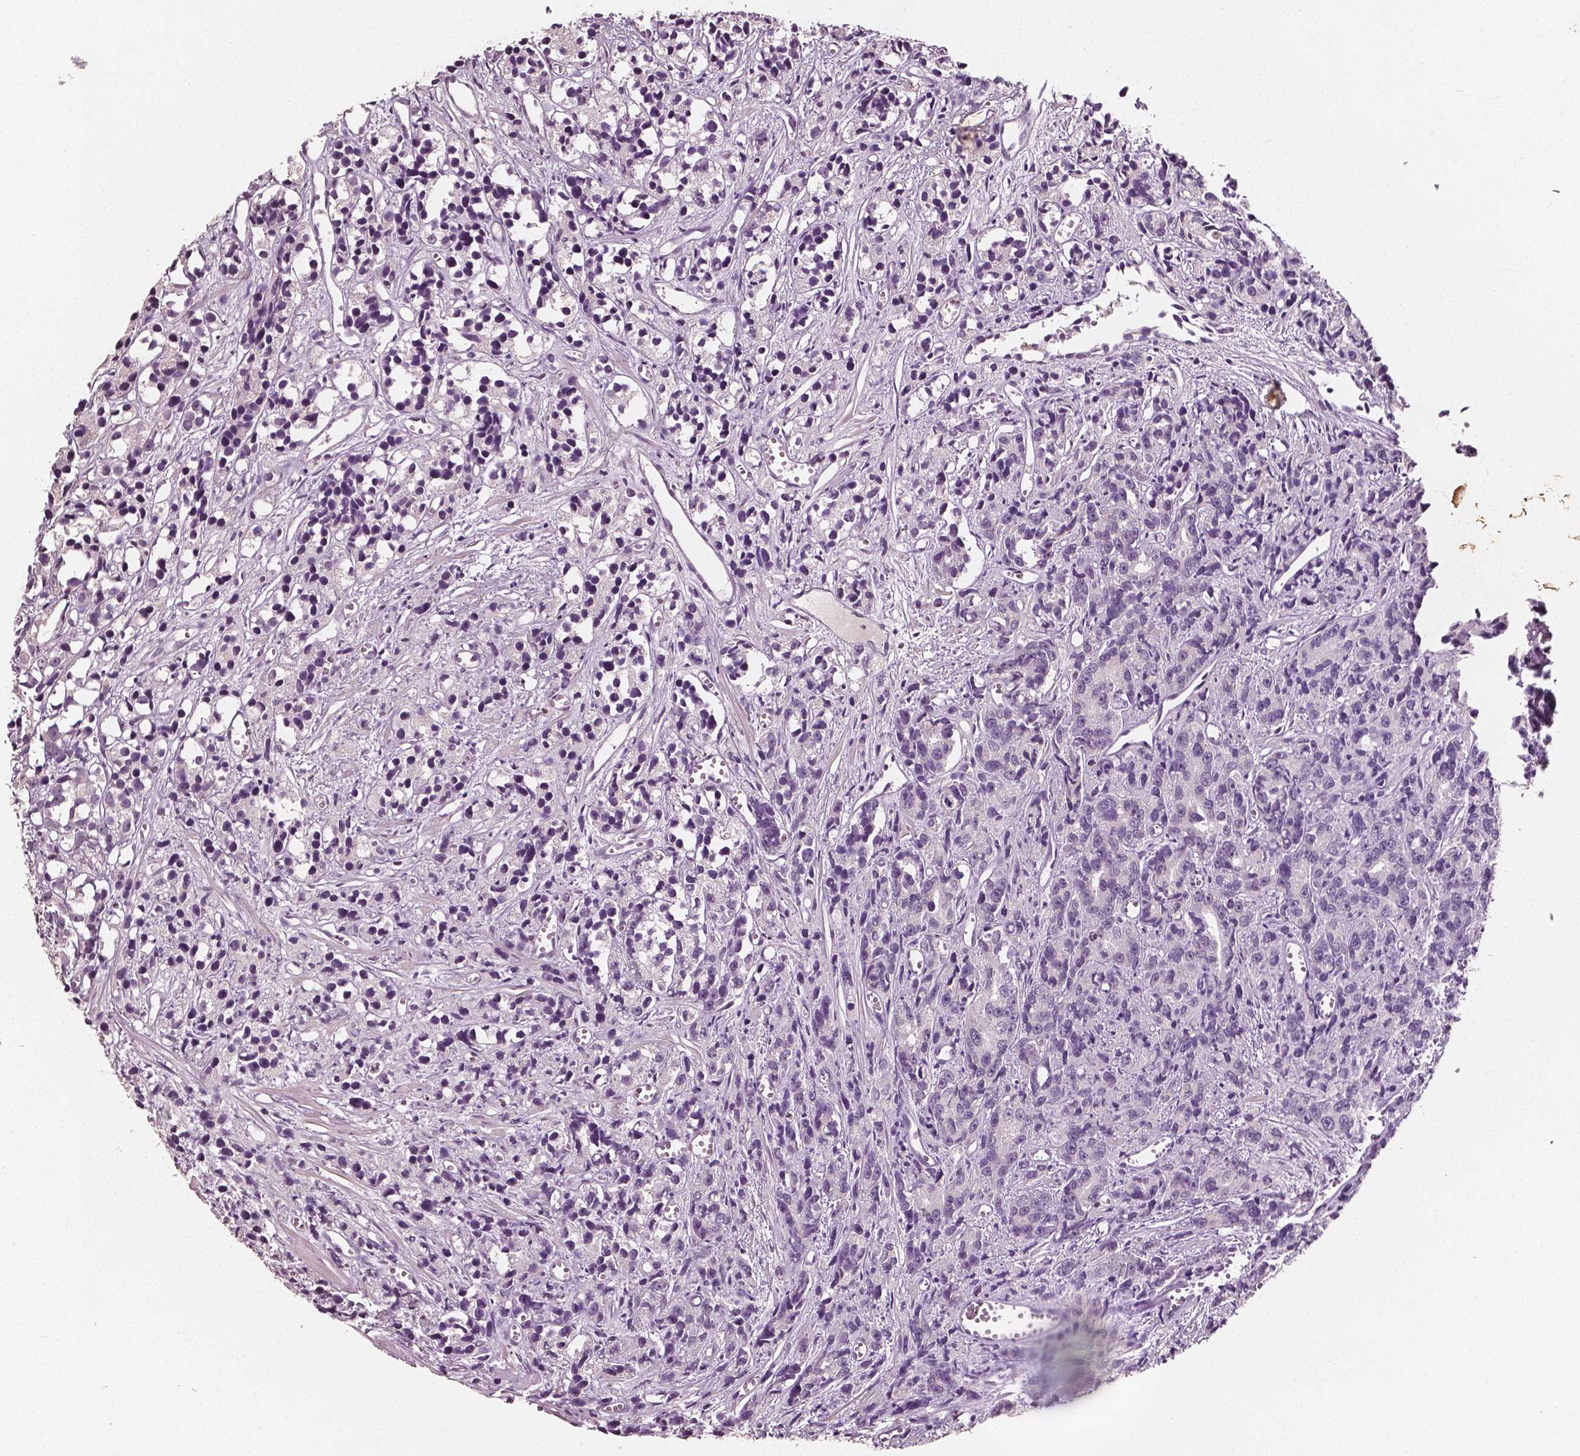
{"staining": {"intensity": "negative", "quantity": "none", "location": "none"}, "tissue": "prostate cancer", "cell_type": "Tumor cells", "image_type": "cancer", "snomed": [{"axis": "morphology", "description": "Adenocarcinoma, High grade"}, {"axis": "topography", "description": "Prostate"}], "caption": "IHC histopathology image of neoplastic tissue: human prostate cancer (adenocarcinoma (high-grade)) stained with DAB demonstrates no significant protein expression in tumor cells.", "gene": "PLA2R1", "patient": {"sex": "male", "age": 77}}